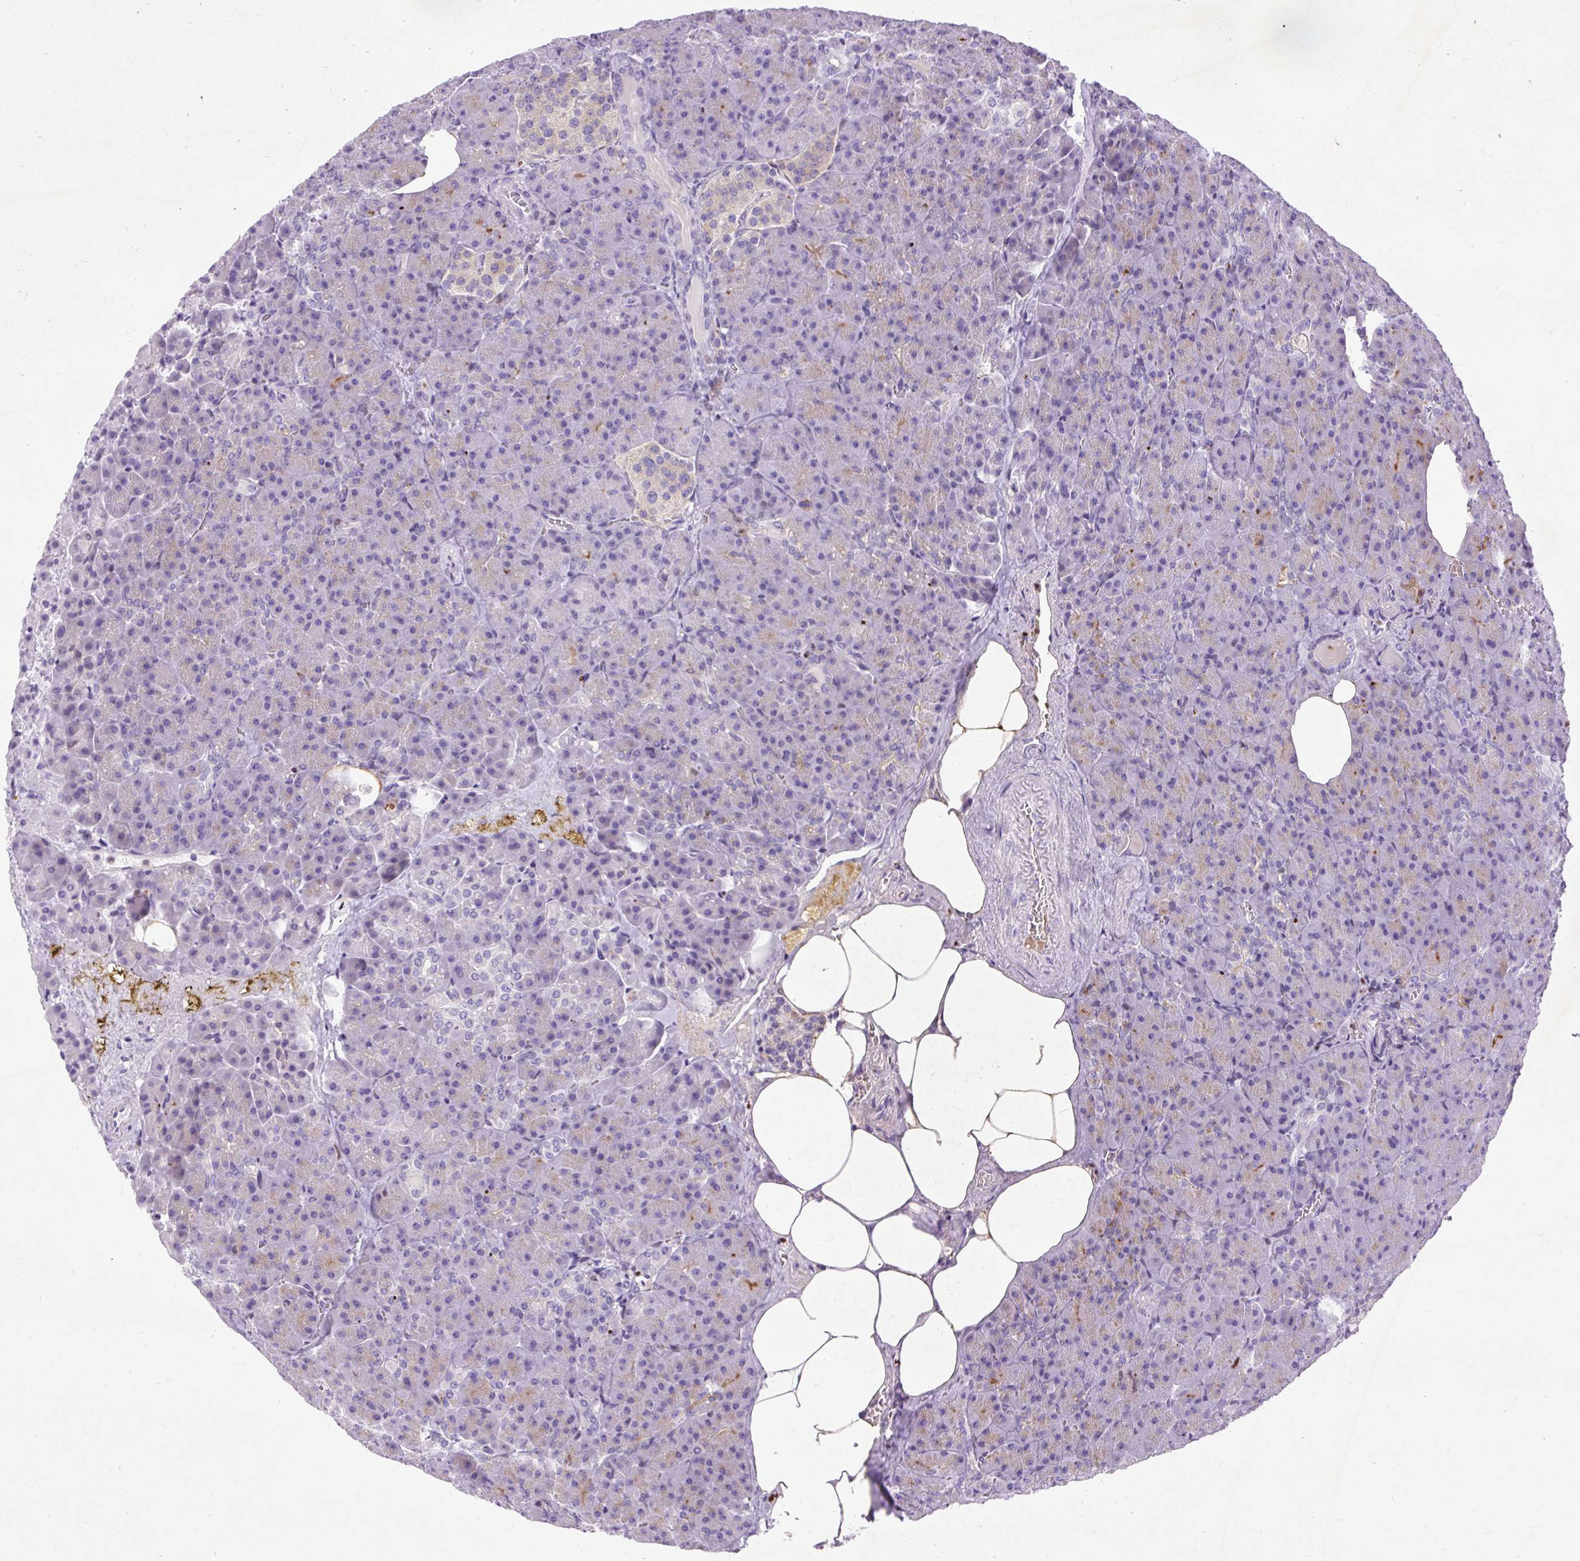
{"staining": {"intensity": "negative", "quantity": "none", "location": "none"}, "tissue": "pancreas", "cell_type": "Exocrine glandular cells", "image_type": "normal", "snomed": [{"axis": "morphology", "description": "Normal tissue, NOS"}, {"axis": "topography", "description": "Pancreas"}], "caption": "A photomicrograph of pancreas stained for a protein displays no brown staining in exocrine glandular cells. (DAB IHC with hematoxylin counter stain).", "gene": "SPC24", "patient": {"sex": "female", "age": 74}}